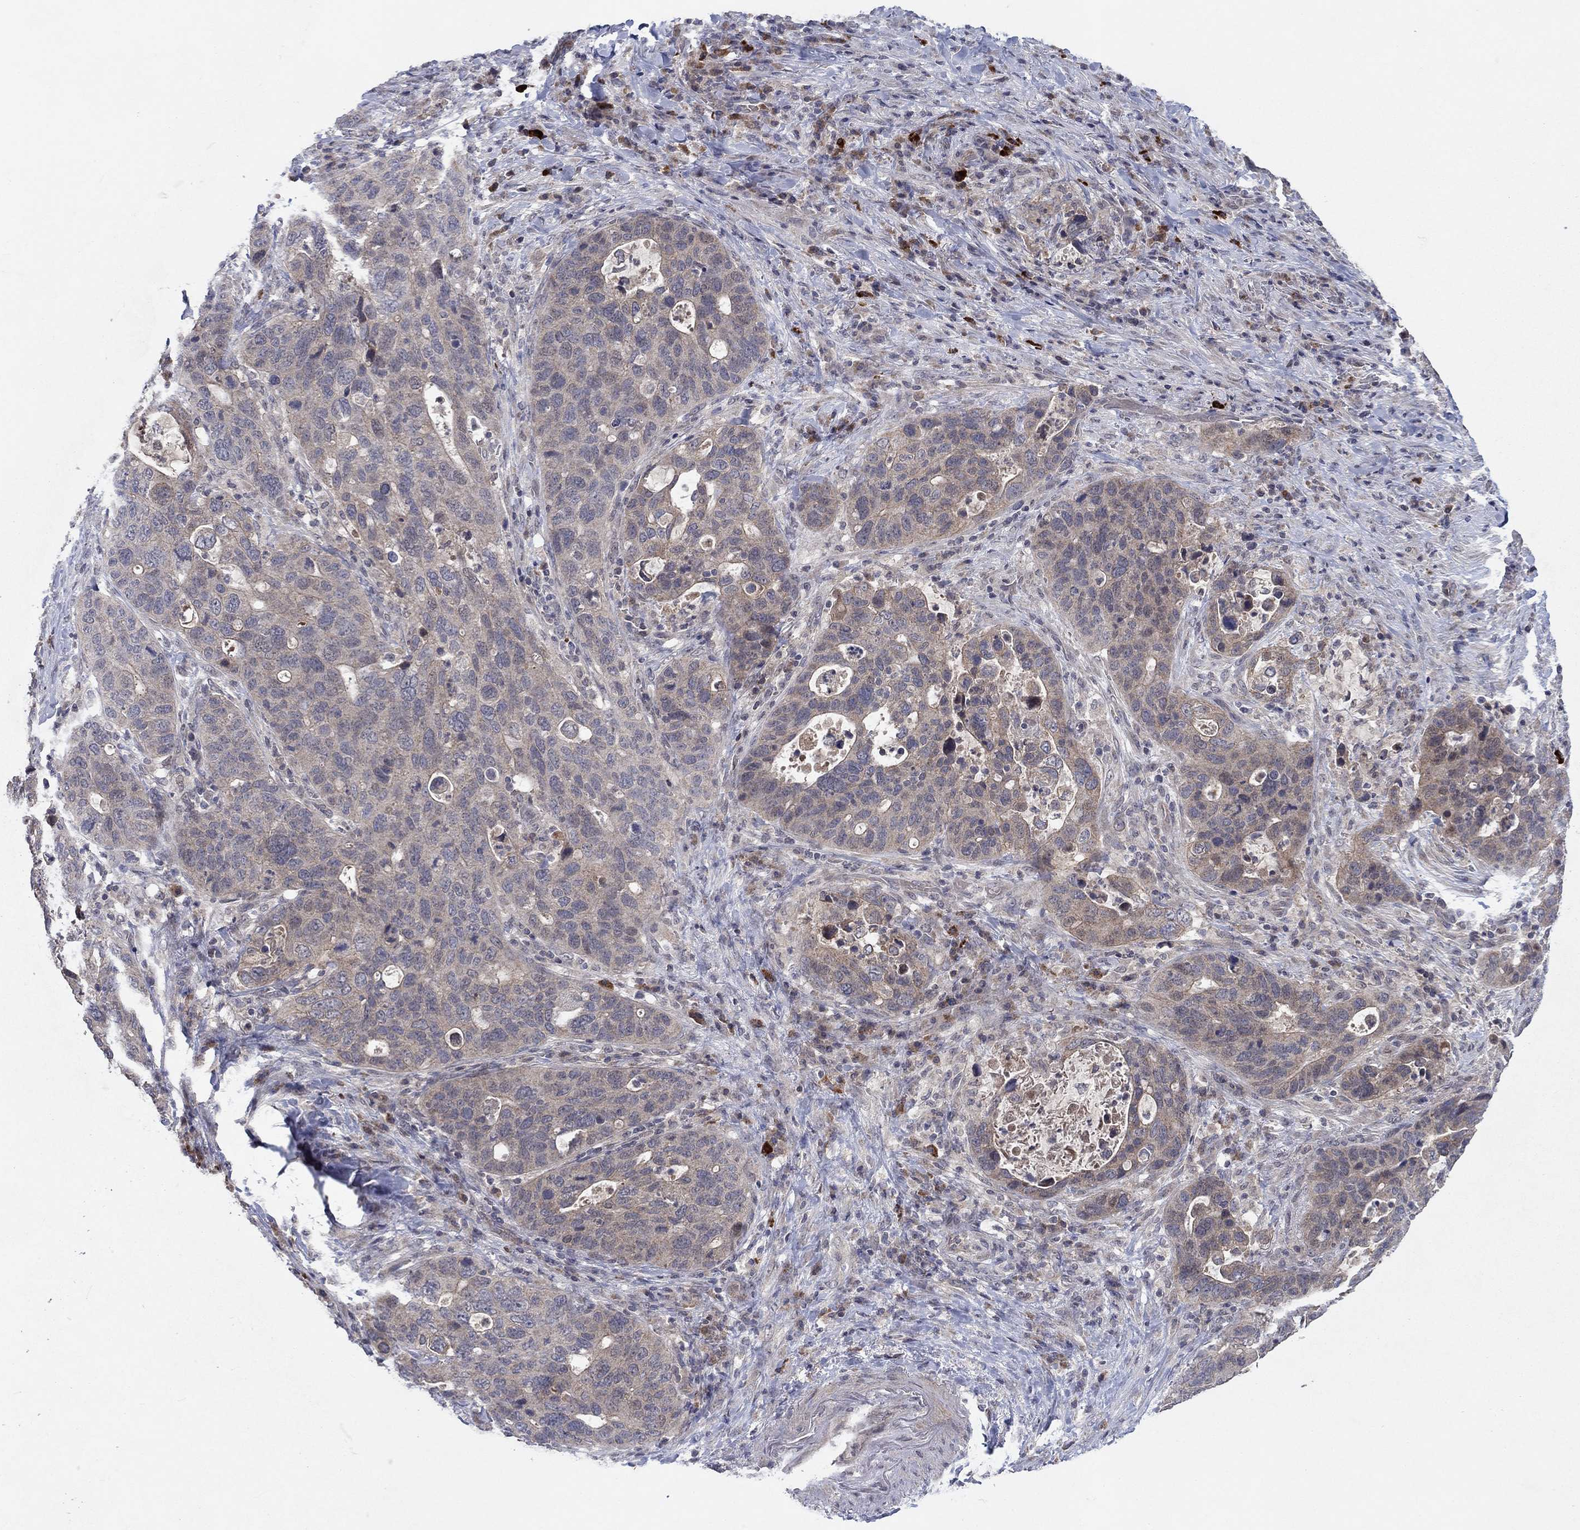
{"staining": {"intensity": "weak", "quantity": ">75%", "location": "cytoplasmic/membranous"}, "tissue": "stomach cancer", "cell_type": "Tumor cells", "image_type": "cancer", "snomed": [{"axis": "morphology", "description": "Adenocarcinoma, NOS"}, {"axis": "topography", "description": "Stomach"}], "caption": "Approximately >75% of tumor cells in human adenocarcinoma (stomach) reveal weak cytoplasmic/membranous protein expression as visualized by brown immunohistochemical staining.", "gene": "IL4", "patient": {"sex": "male", "age": 54}}